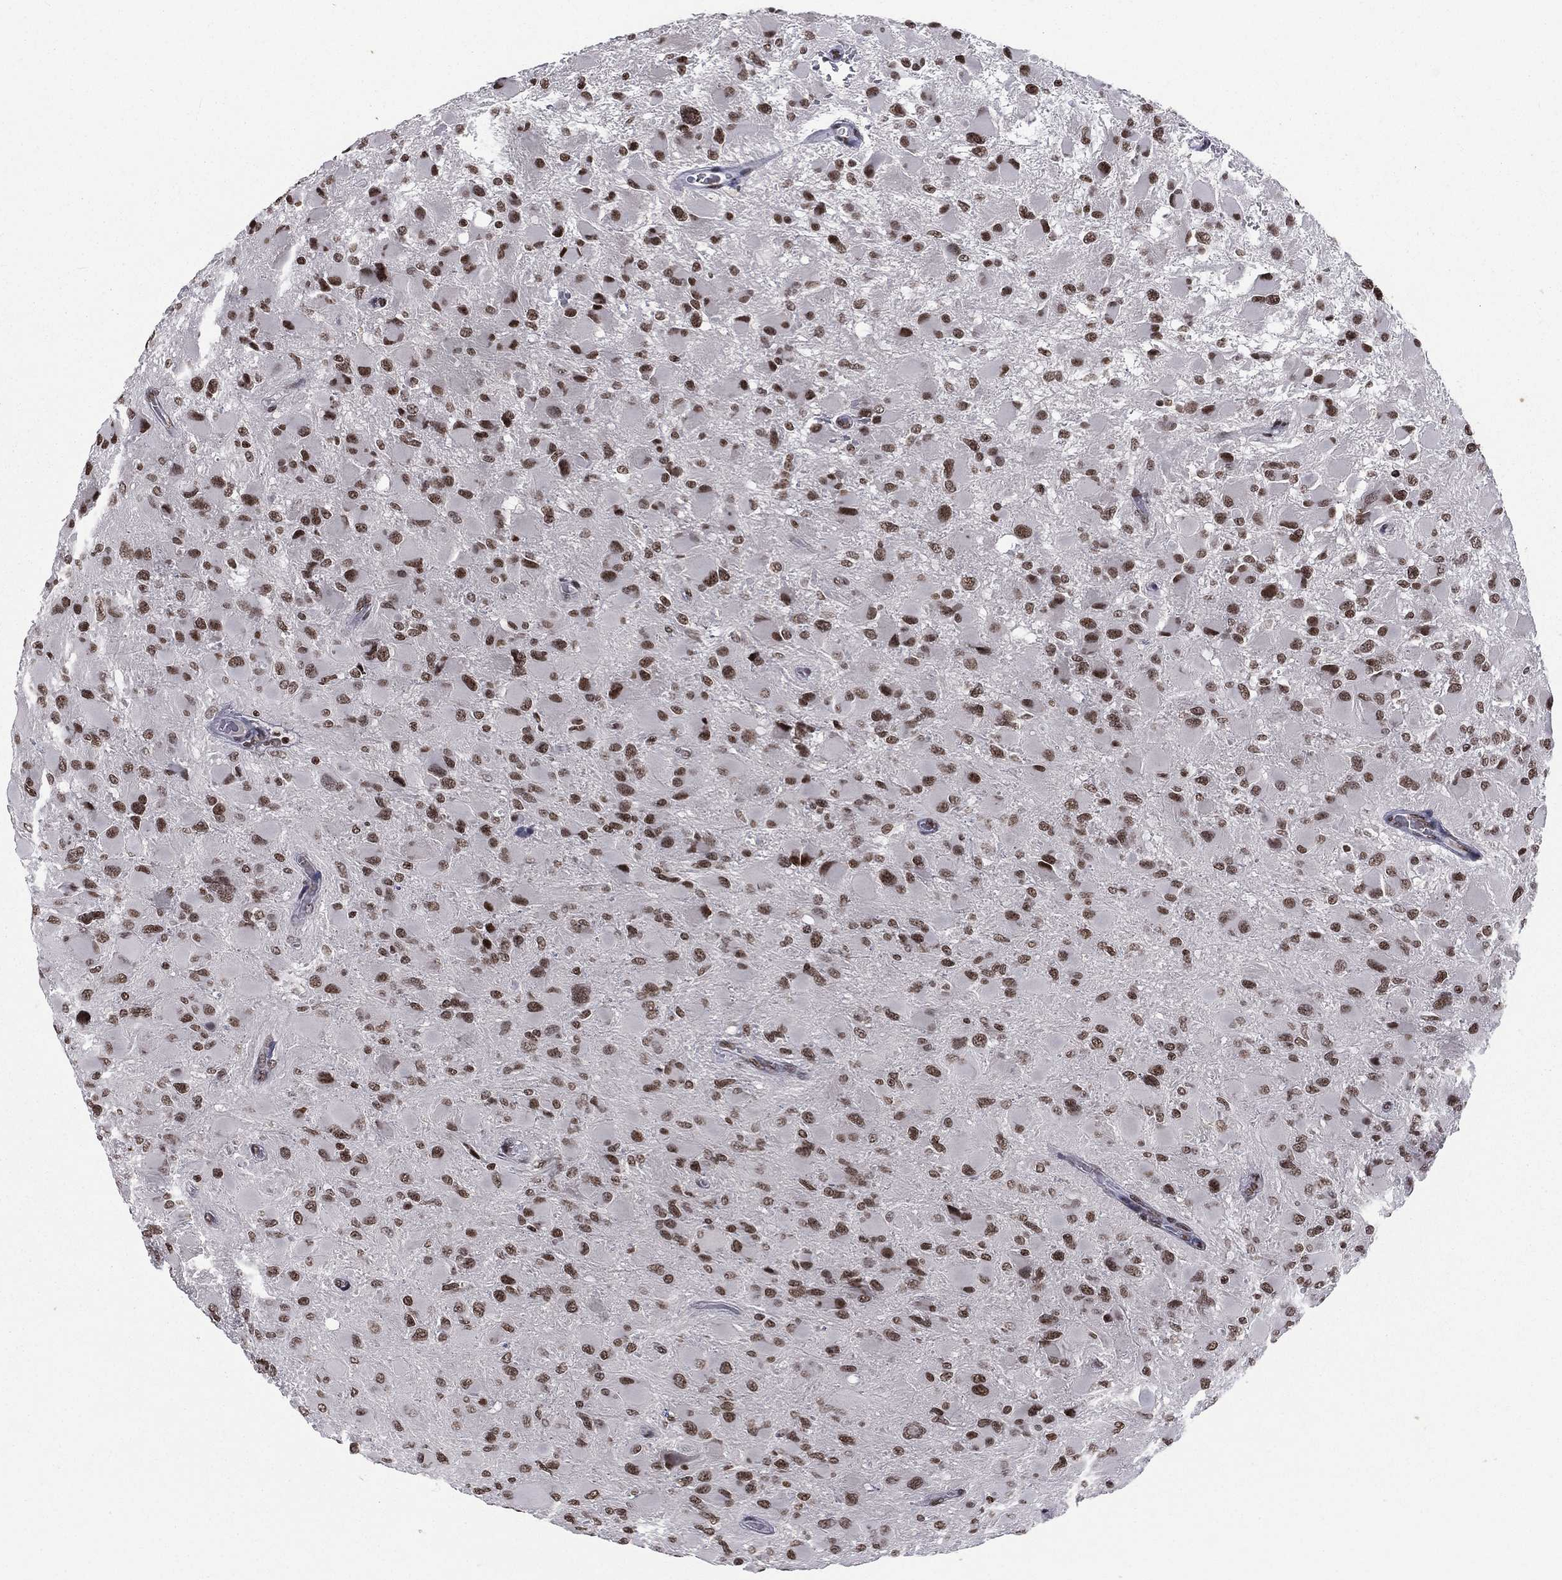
{"staining": {"intensity": "strong", "quantity": ">75%", "location": "nuclear"}, "tissue": "glioma", "cell_type": "Tumor cells", "image_type": "cancer", "snomed": [{"axis": "morphology", "description": "Glioma, malignant, High grade"}, {"axis": "topography", "description": "Cerebral cortex"}], "caption": "Immunohistochemical staining of human glioma demonstrates strong nuclear protein staining in about >75% of tumor cells. Immunohistochemistry stains the protein of interest in brown and the nuclei are stained blue.", "gene": "RFX7", "patient": {"sex": "female", "age": 36}}